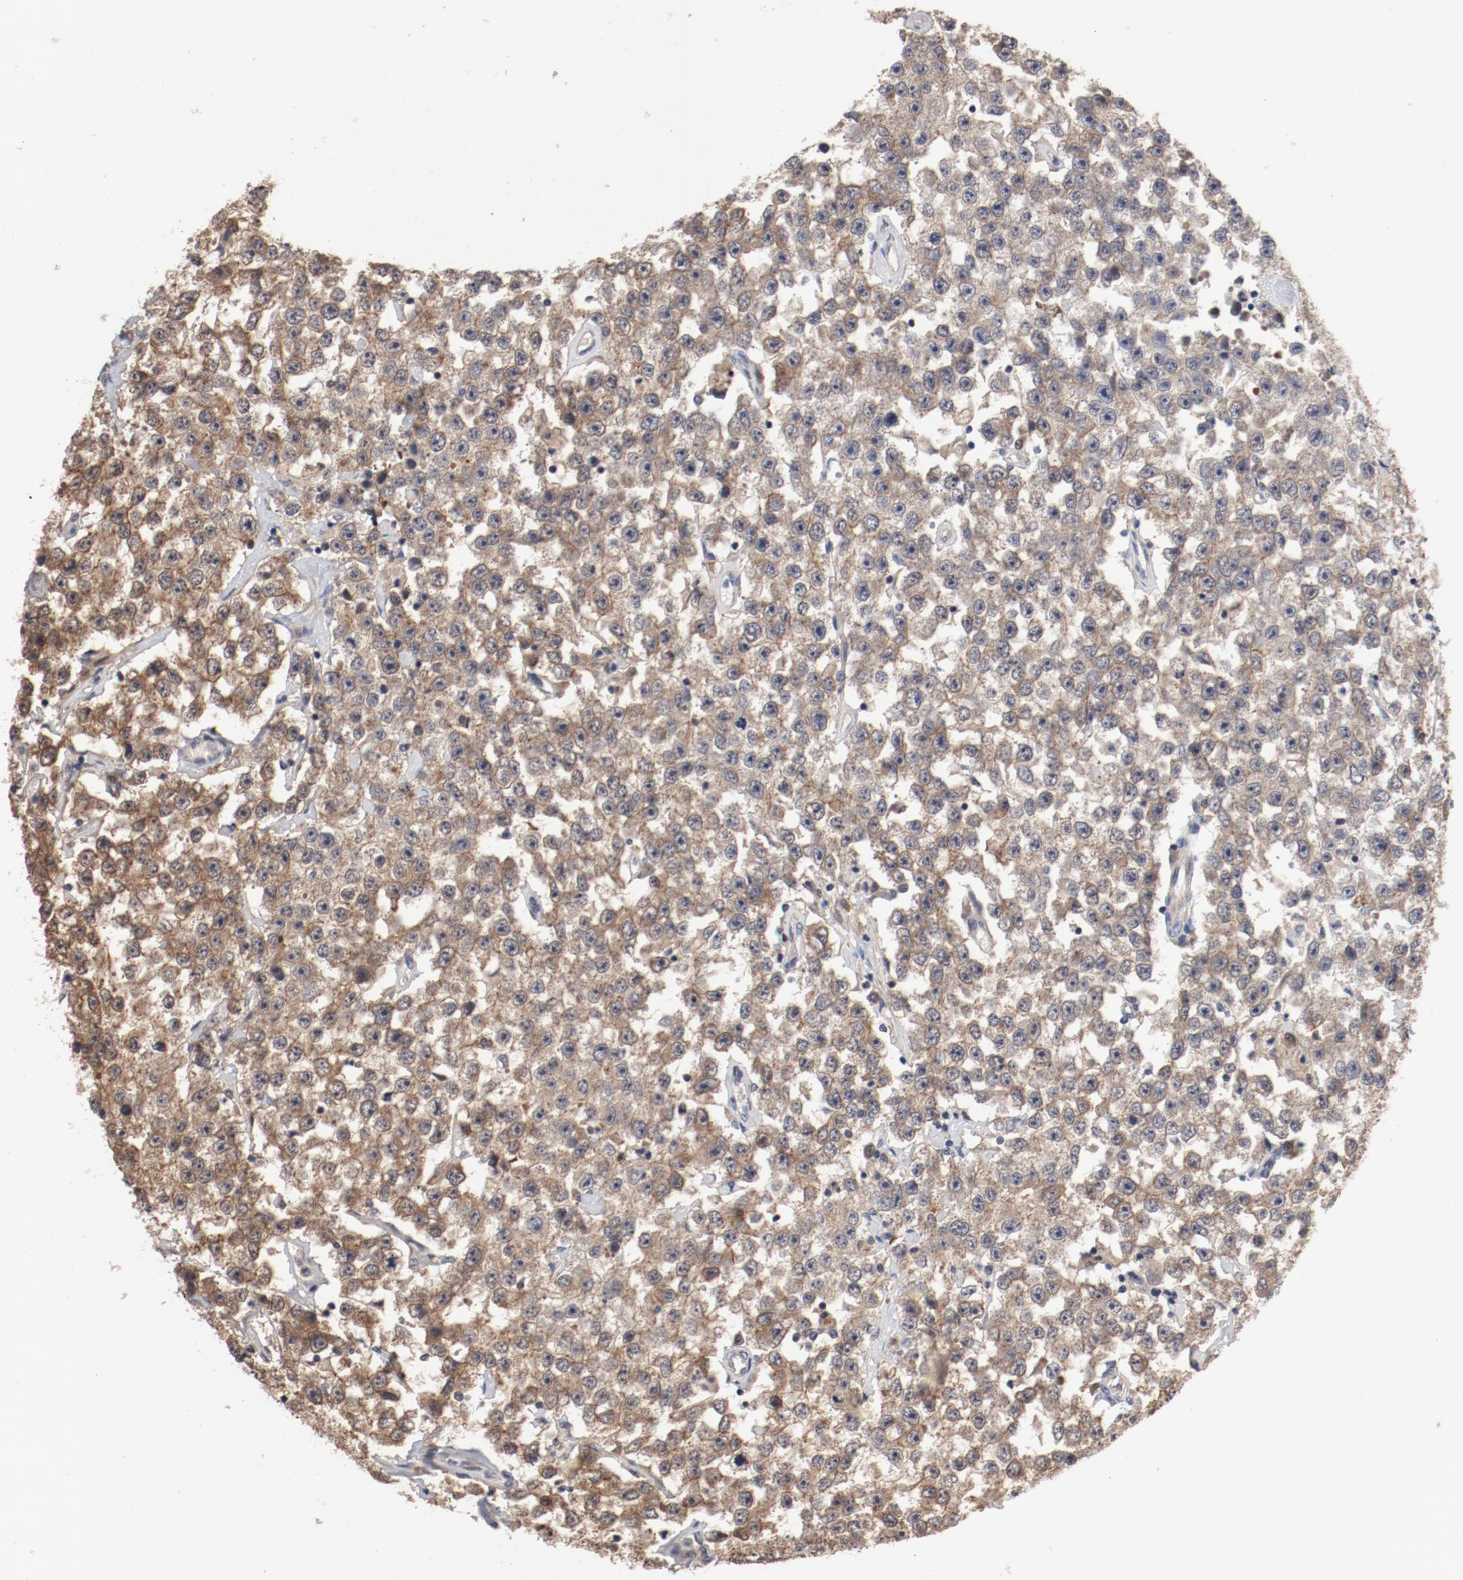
{"staining": {"intensity": "weak", "quantity": ">75%", "location": "cytoplasmic/membranous"}, "tissue": "testis cancer", "cell_type": "Tumor cells", "image_type": "cancer", "snomed": [{"axis": "morphology", "description": "Seminoma, NOS"}, {"axis": "topography", "description": "Testis"}], "caption": "This histopathology image demonstrates IHC staining of testis cancer (seminoma), with low weak cytoplasmic/membranous positivity in approximately >75% of tumor cells.", "gene": "PITPNM2", "patient": {"sex": "male", "age": 52}}